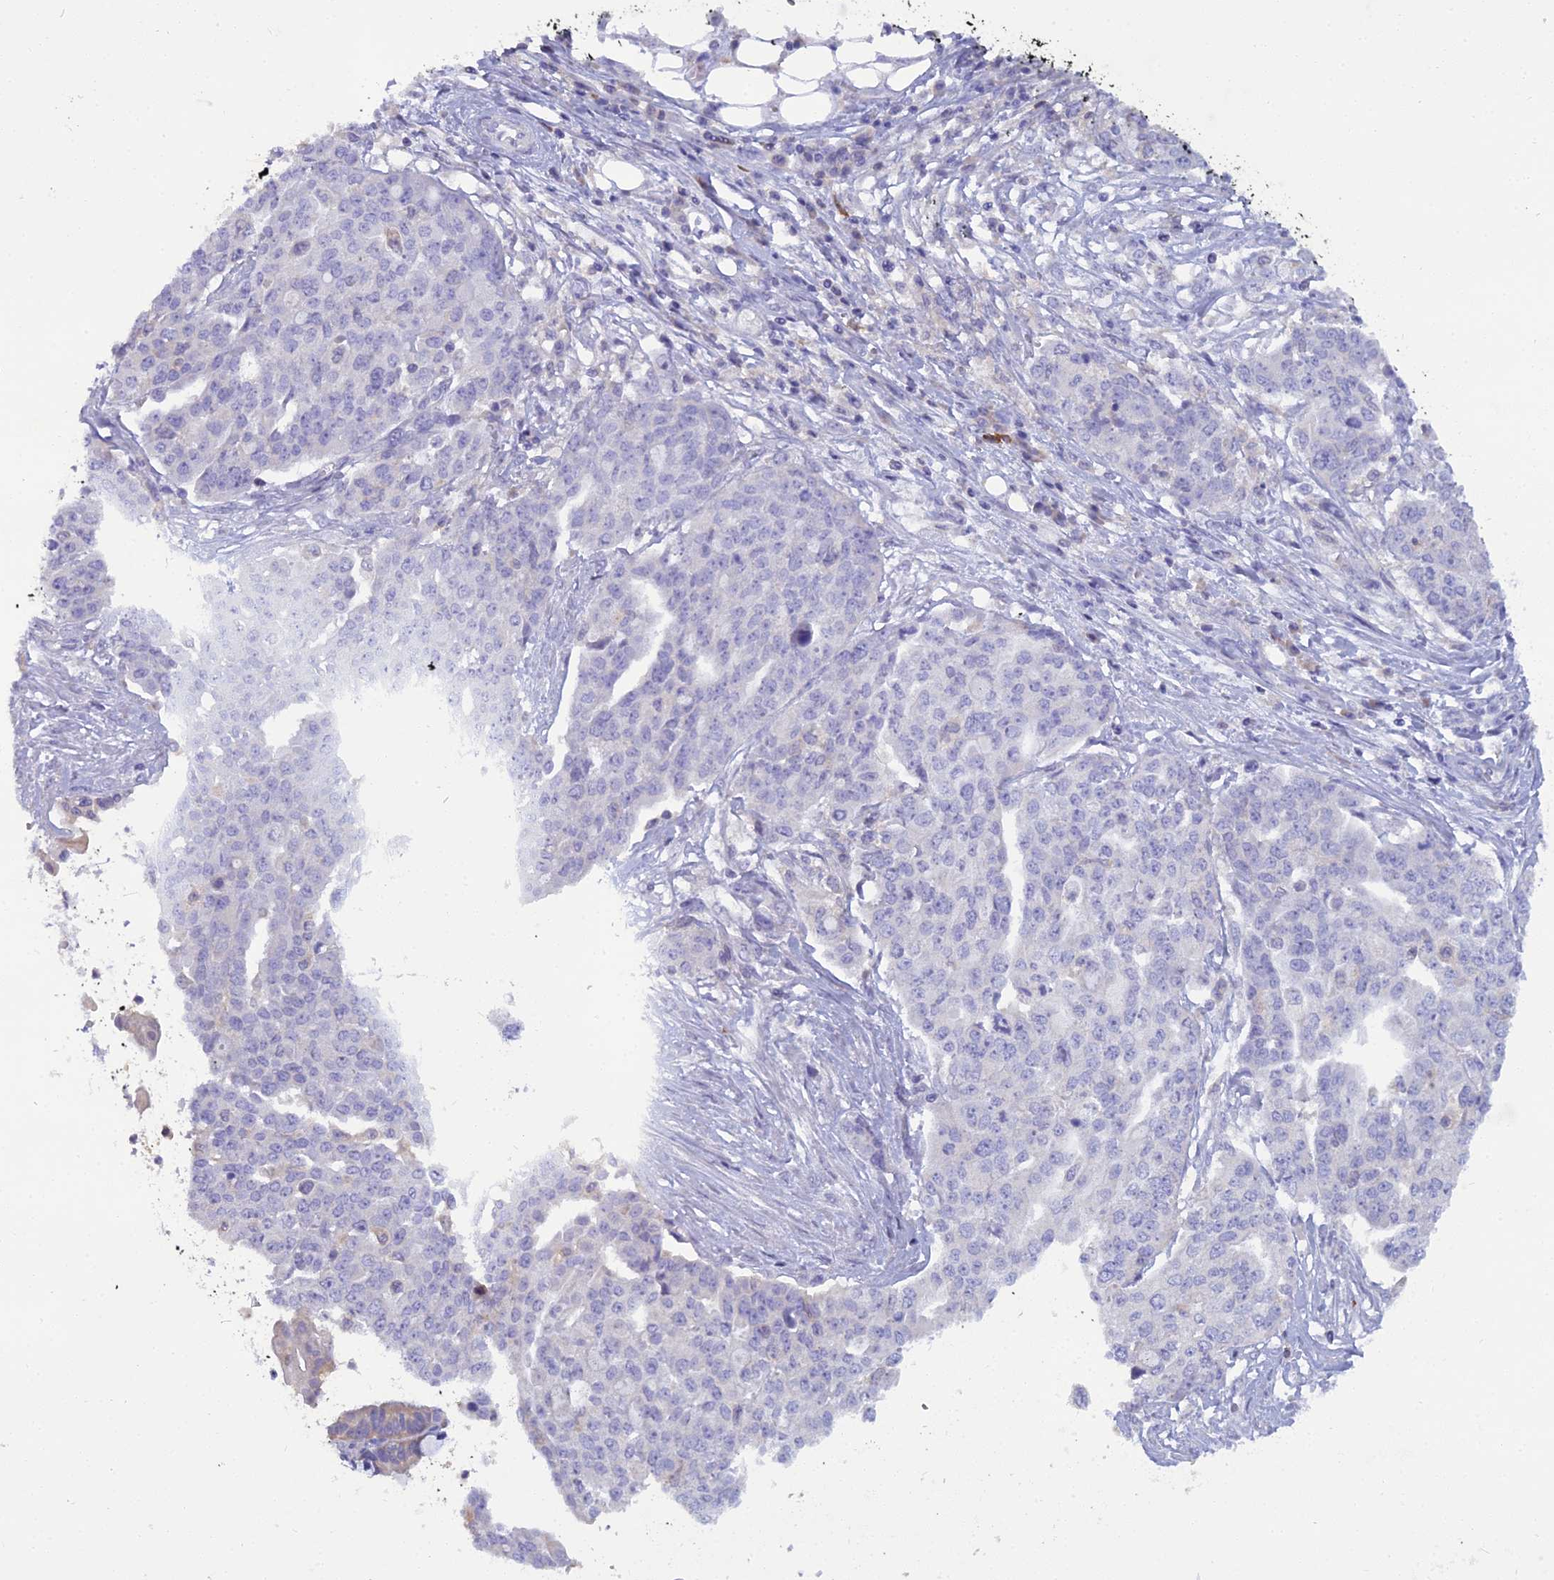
{"staining": {"intensity": "negative", "quantity": "none", "location": "none"}, "tissue": "ovarian cancer", "cell_type": "Tumor cells", "image_type": "cancer", "snomed": [{"axis": "morphology", "description": "Cystadenocarcinoma, serous, NOS"}, {"axis": "topography", "description": "Soft tissue"}, {"axis": "topography", "description": "Ovary"}], "caption": "Tumor cells are negative for protein expression in human ovarian cancer. (Brightfield microscopy of DAB (3,3'-diaminobenzidine) immunohistochemistry at high magnification).", "gene": "BLNK", "patient": {"sex": "female", "age": 57}}